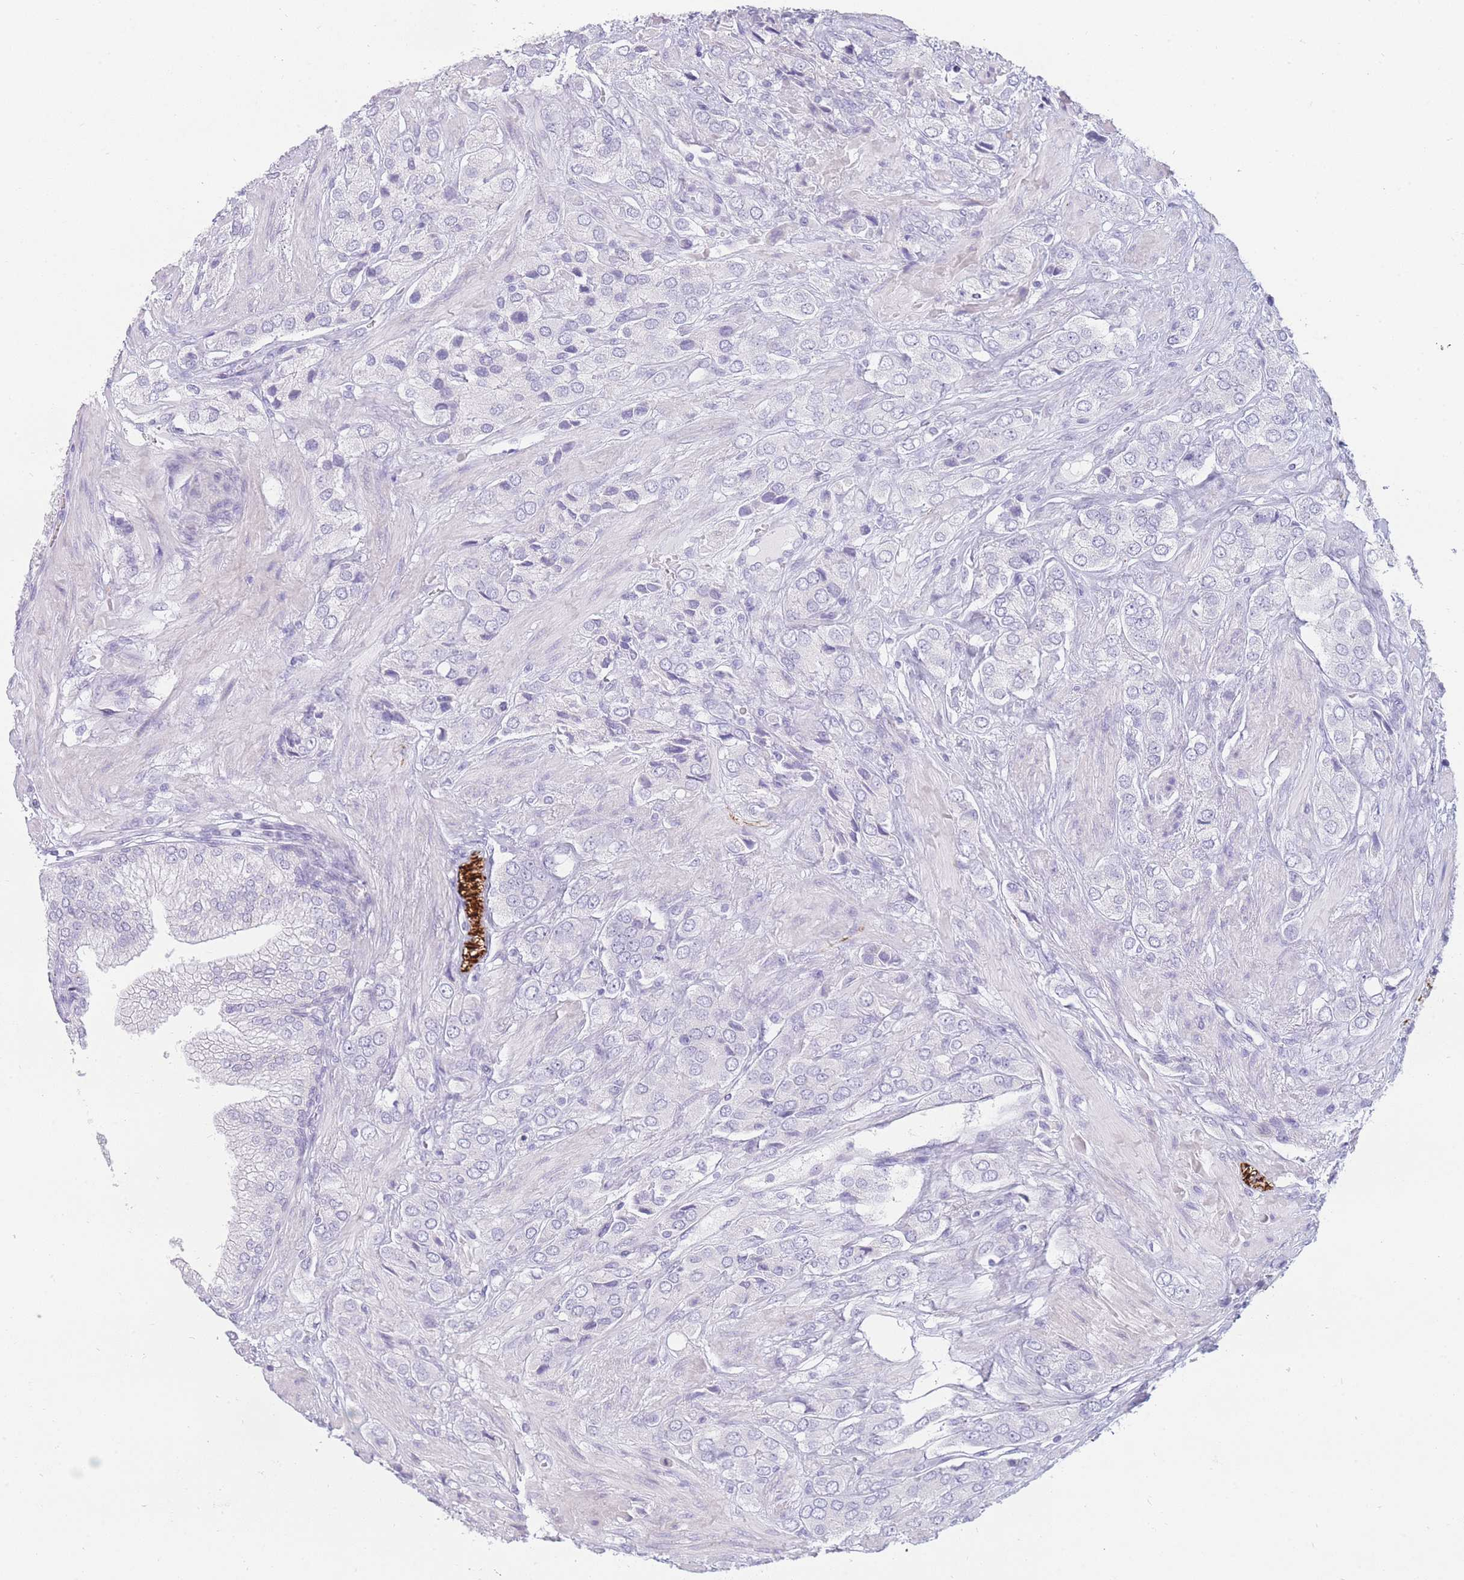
{"staining": {"intensity": "negative", "quantity": "none", "location": "none"}, "tissue": "prostate cancer", "cell_type": "Tumor cells", "image_type": "cancer", "snomed": [{"axis": "morphology", "description": "Adenocarcinoma, High grade"}, {"axis": "topography", "description": "Prostate and seminal vesicle, NOS"}], "caption": "Tumor cells are negative for protein expression in human prostate adenocarcinoma (high-grade).", "gene": "UPK1A", "patient": {"sex": "male", "age": 64}}